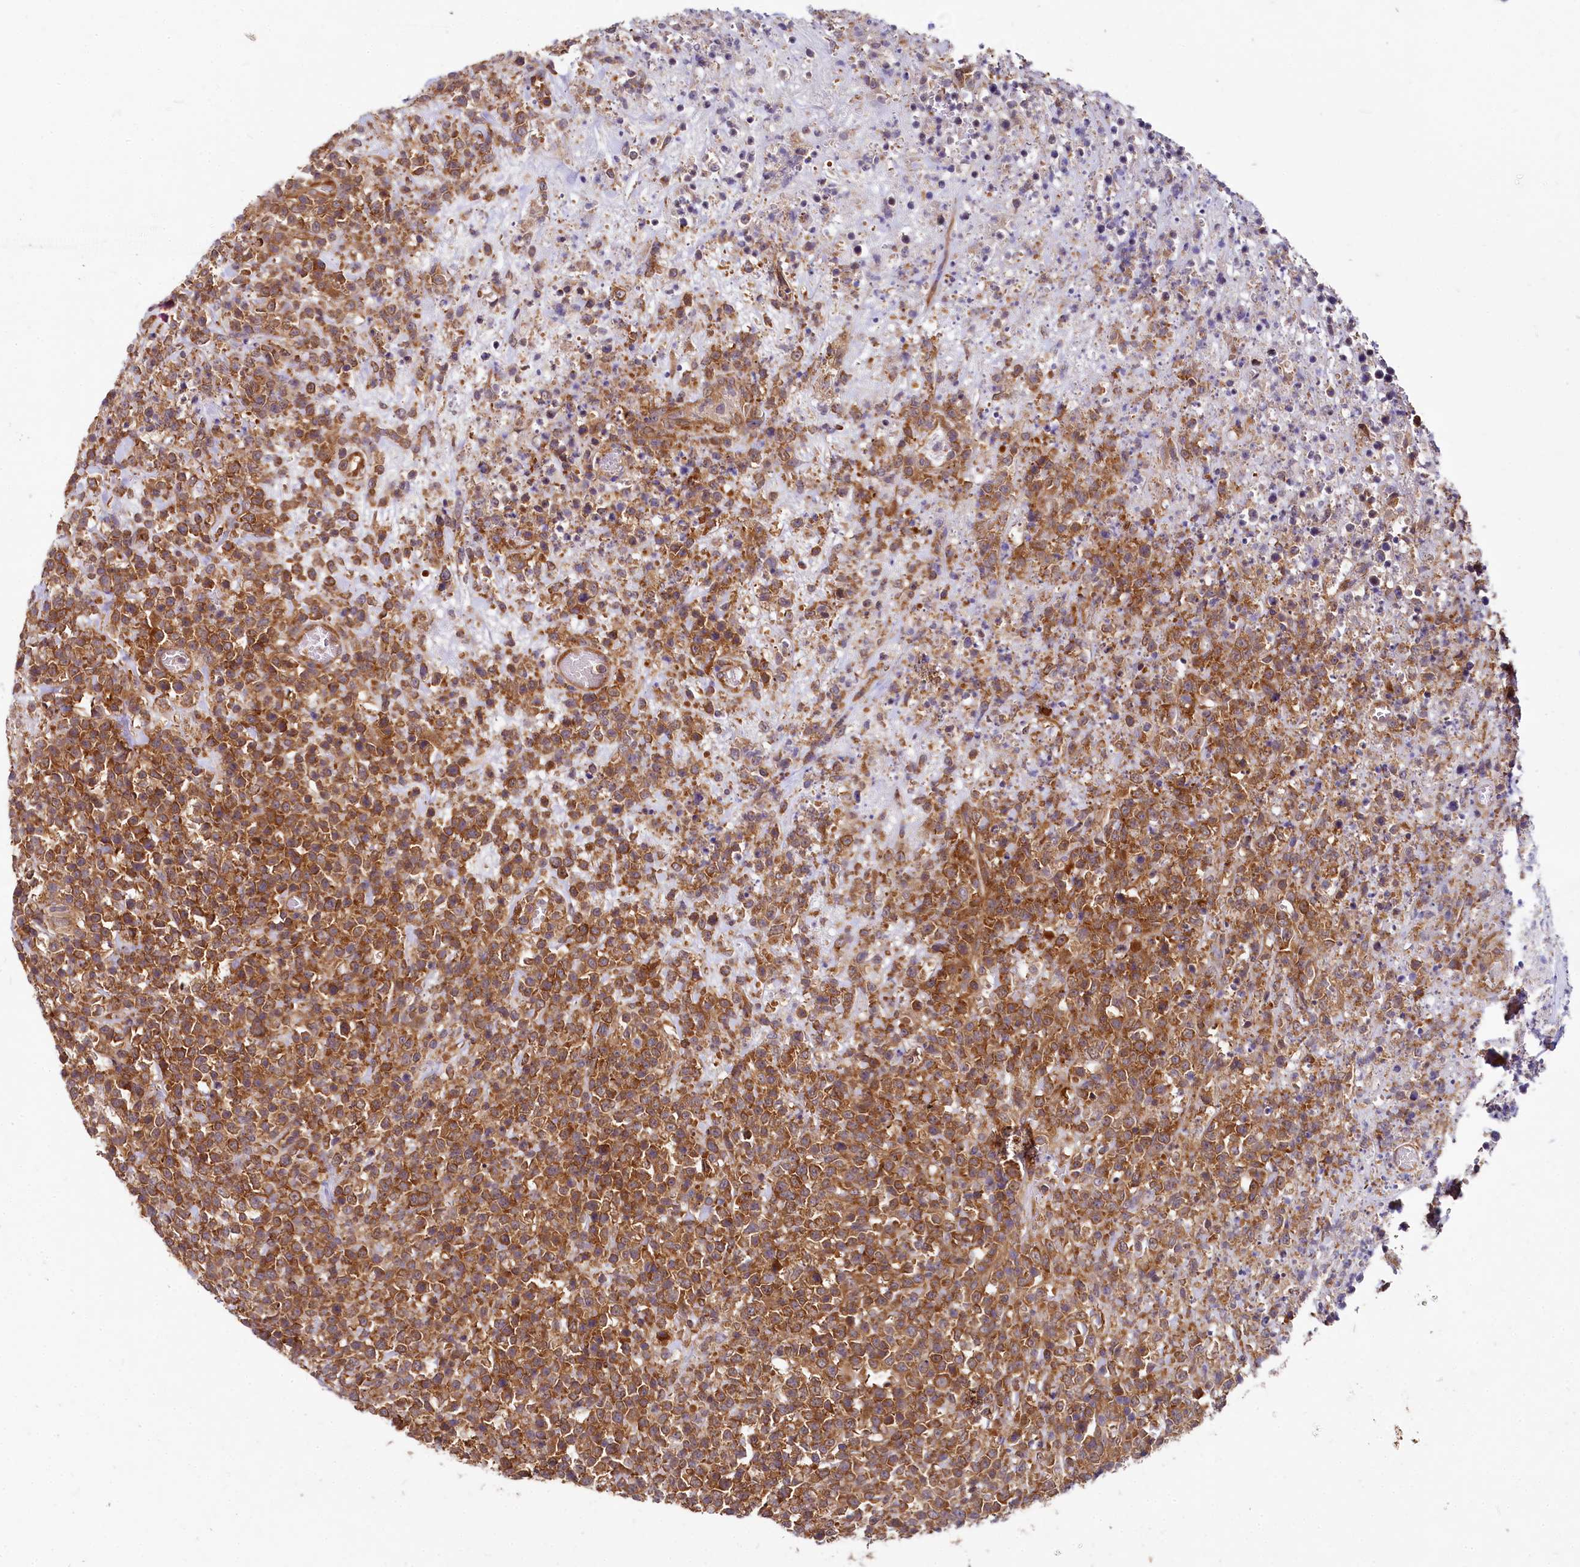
{"staining": {"intensity": "strong", "quantity": ">75%", "location": "cytoplasmic/membranous"}, "tissue": "lymphoma", "cell_type": "Tumor cells", "image_type": "cancer", "snomed": [{"axis": "morphology", "description": "Malignant lymphoma, non-Hodgkin's type, High grade"}, {"axis": "topography", "description": "Colon"}], "caption": "High-power microscopy captured an immunohistochemistry (IHC) photomicrograph of lymphoma, revealing strong cytoplasmic/membranous staining in about >75% of tumor cells.", "gene": "EIF2B2", "patient": {"sex": "female", "age": 53}}